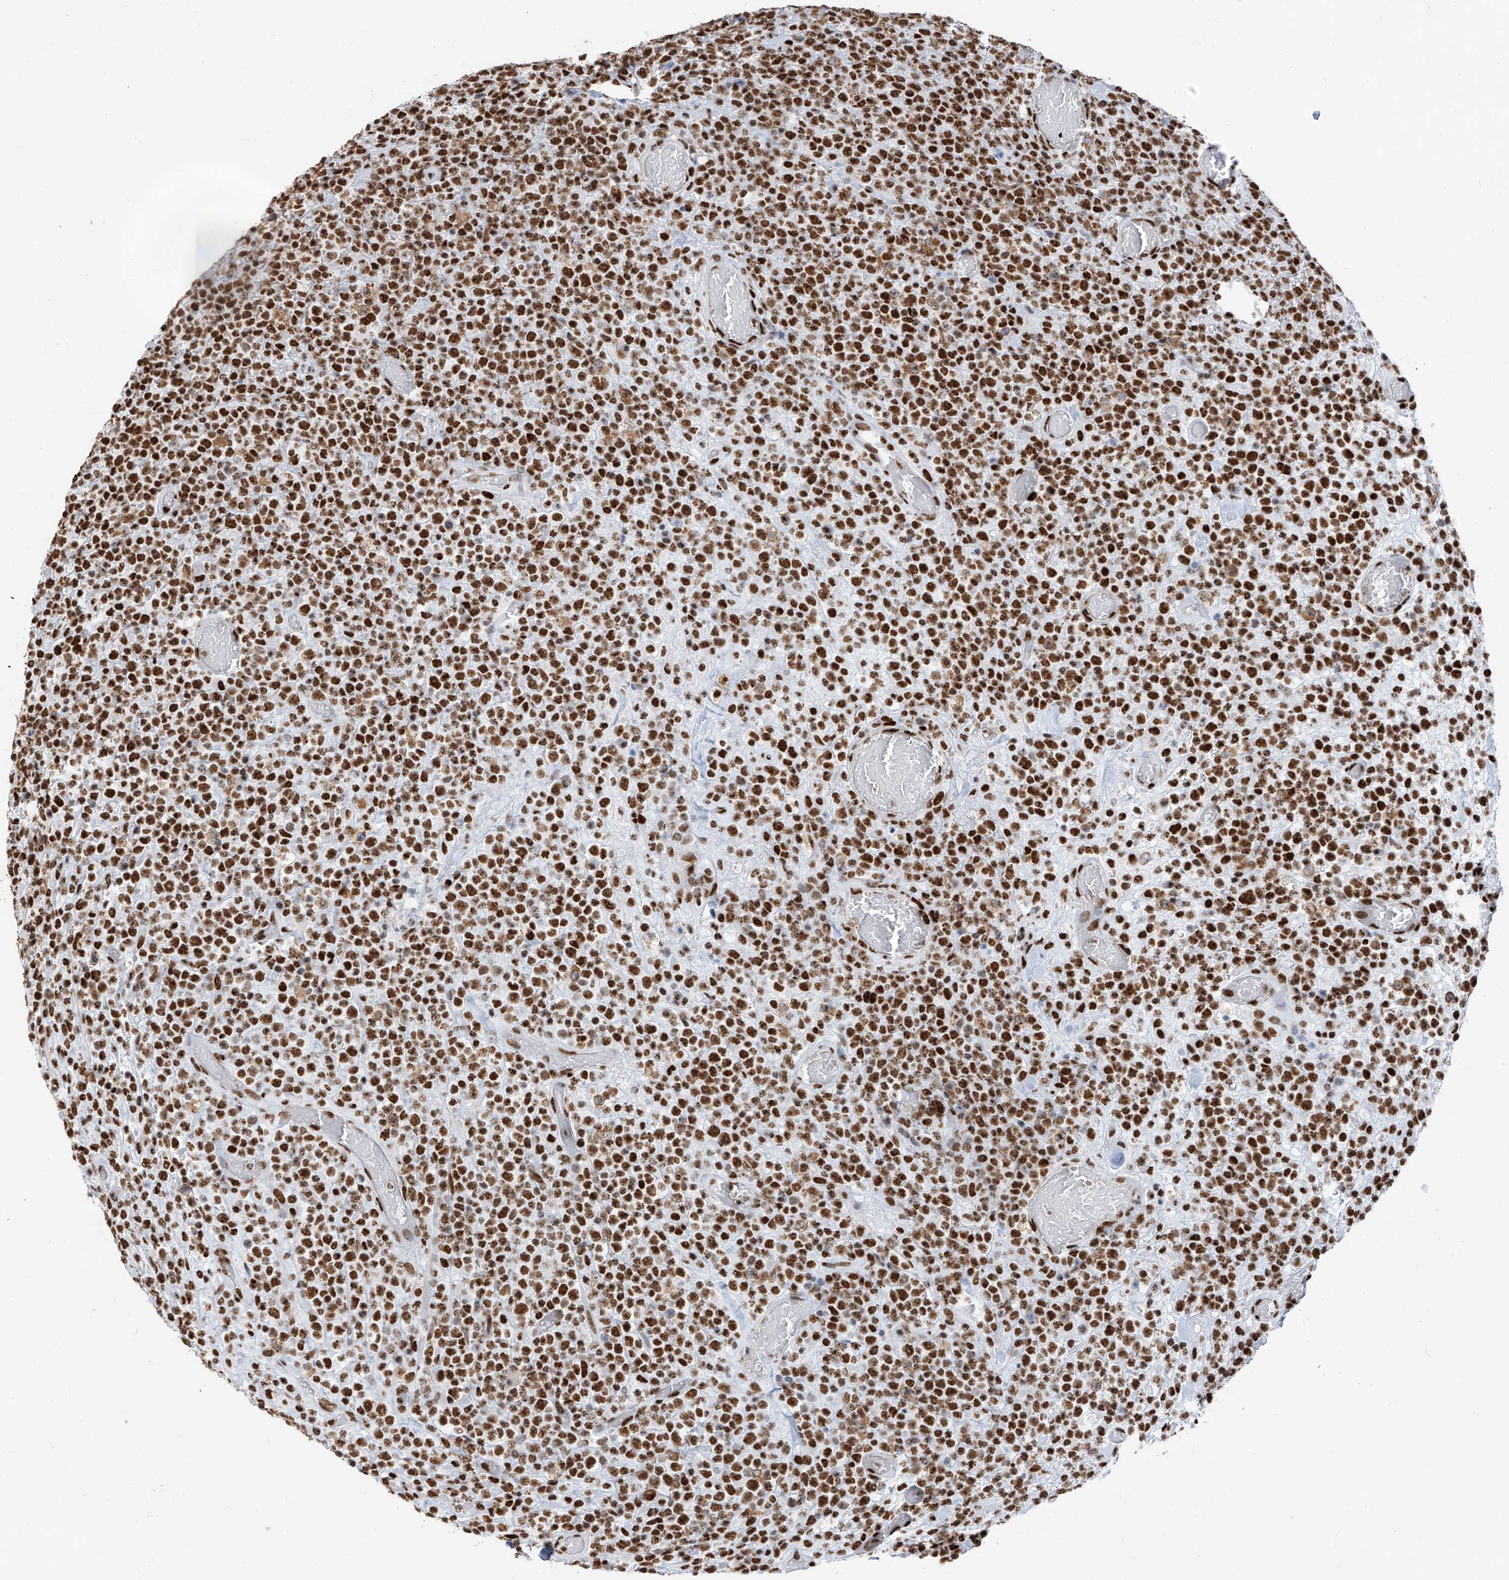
{"staining": {"intensity": "strong", "quantity": ">75%", "location": "nuclear"}, "tissue": "lymphoma", "cell_type": "Tumor cells", "image_type": "cancer", "snomed": [{"axis": "morphology", "description": "Malignant lymphoma, non-Hodgkin's type, High grade"}, {"axis": "topography", "description": "Colon"}], "caption": "Tumor cells exhibit high levels of strong nuclear expression in about >75% of cells in lymphoma.", "gene": "KHSRP", "patient": {"sex": "female", "age": 53}}